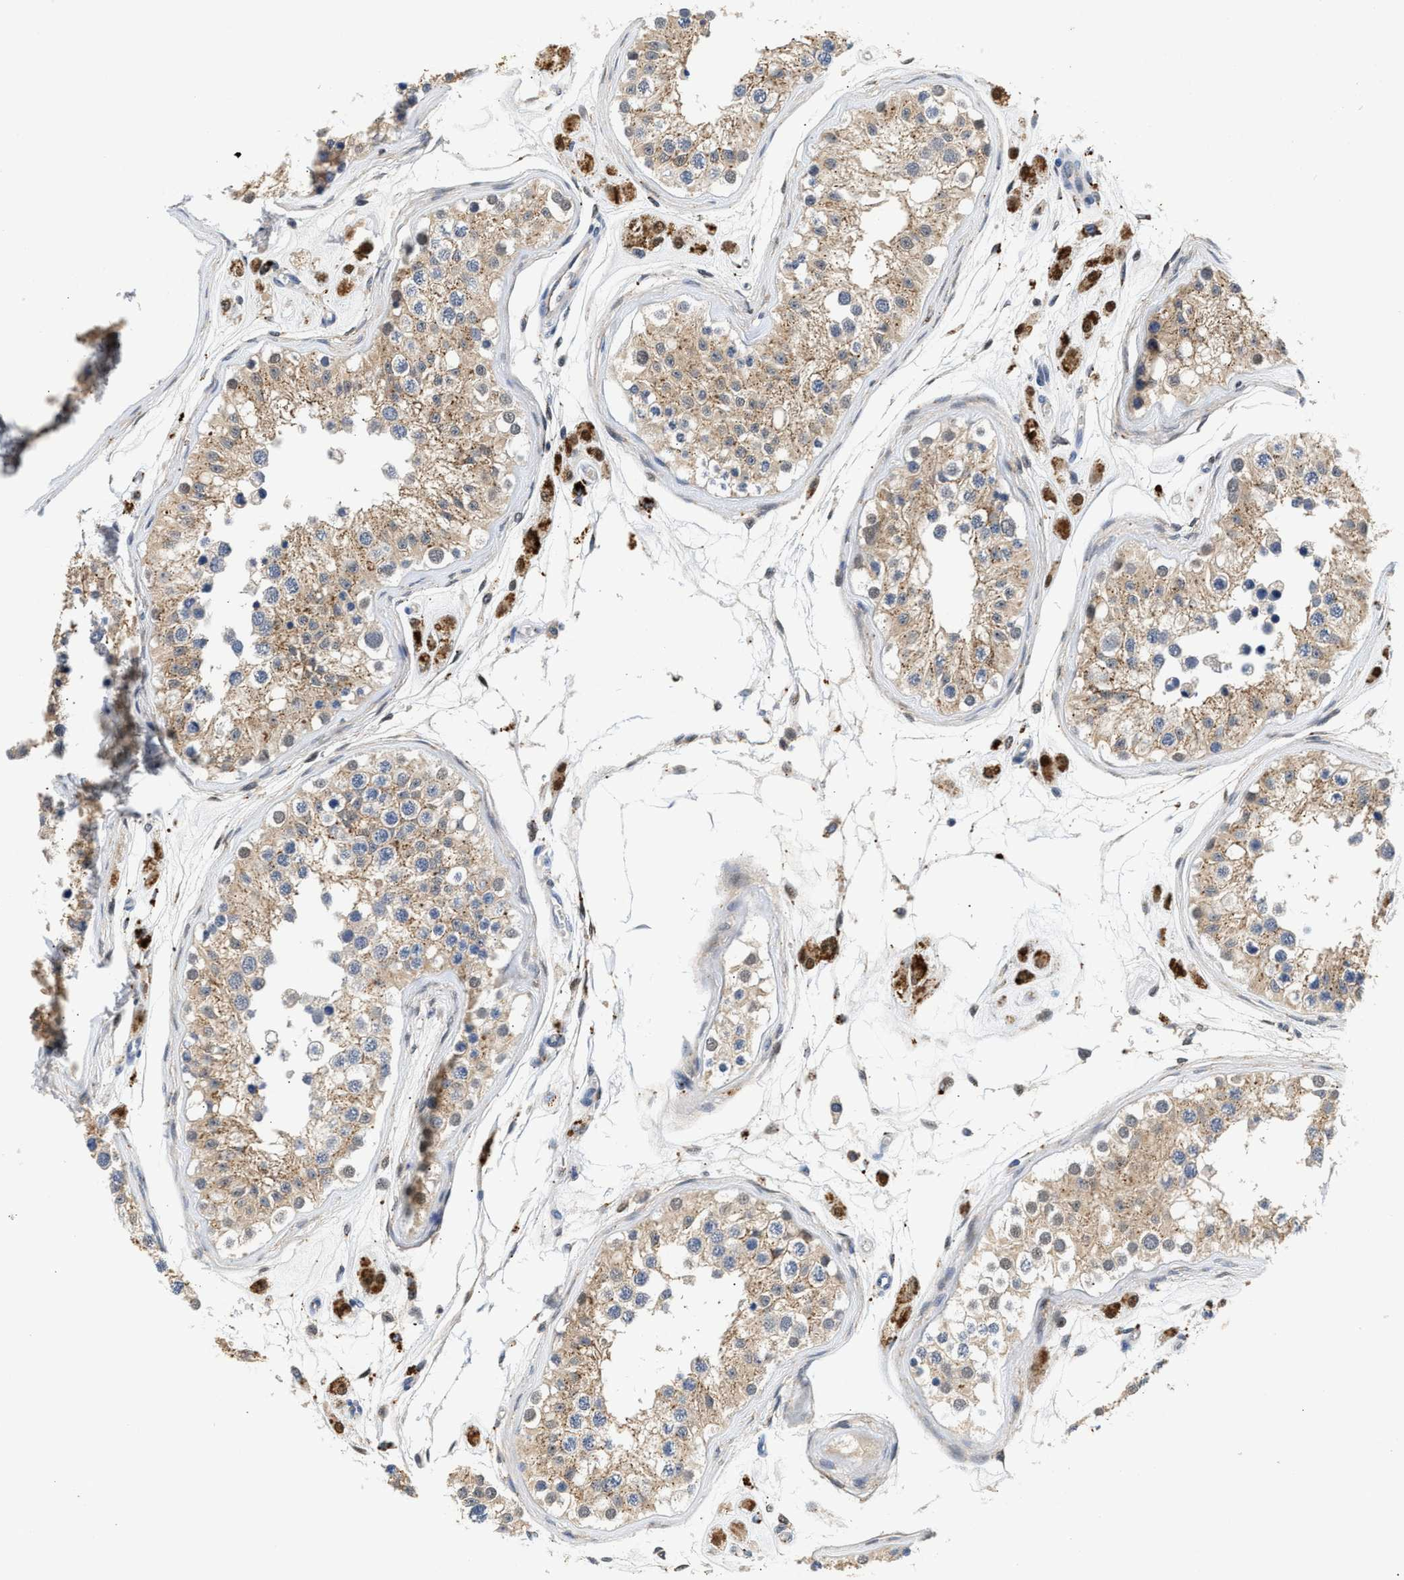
{"staining": {"intensity": "weak", "quantity": "<25%", "location": "cytoplasmic/membranous"}, "tissue": "testis", "cell_type": "Cells in seminiferous ducts", "image_type": "normal", "snomed": [{"axis": "morphology", "description": "Normal tissue, NOS"}, {"axis": "morphology", "description": "Adenocarcinoma, metastatic, NOS"}, {"axis": "topography", "description": "Testis"}], "caption": "This is an immunohistochemistry (IHC) micrograph of benign testis. There is no staining in cells in seminiferous ducts.", "gene": "PPM1L", "patient": {"sex": "male", "age": 26}}